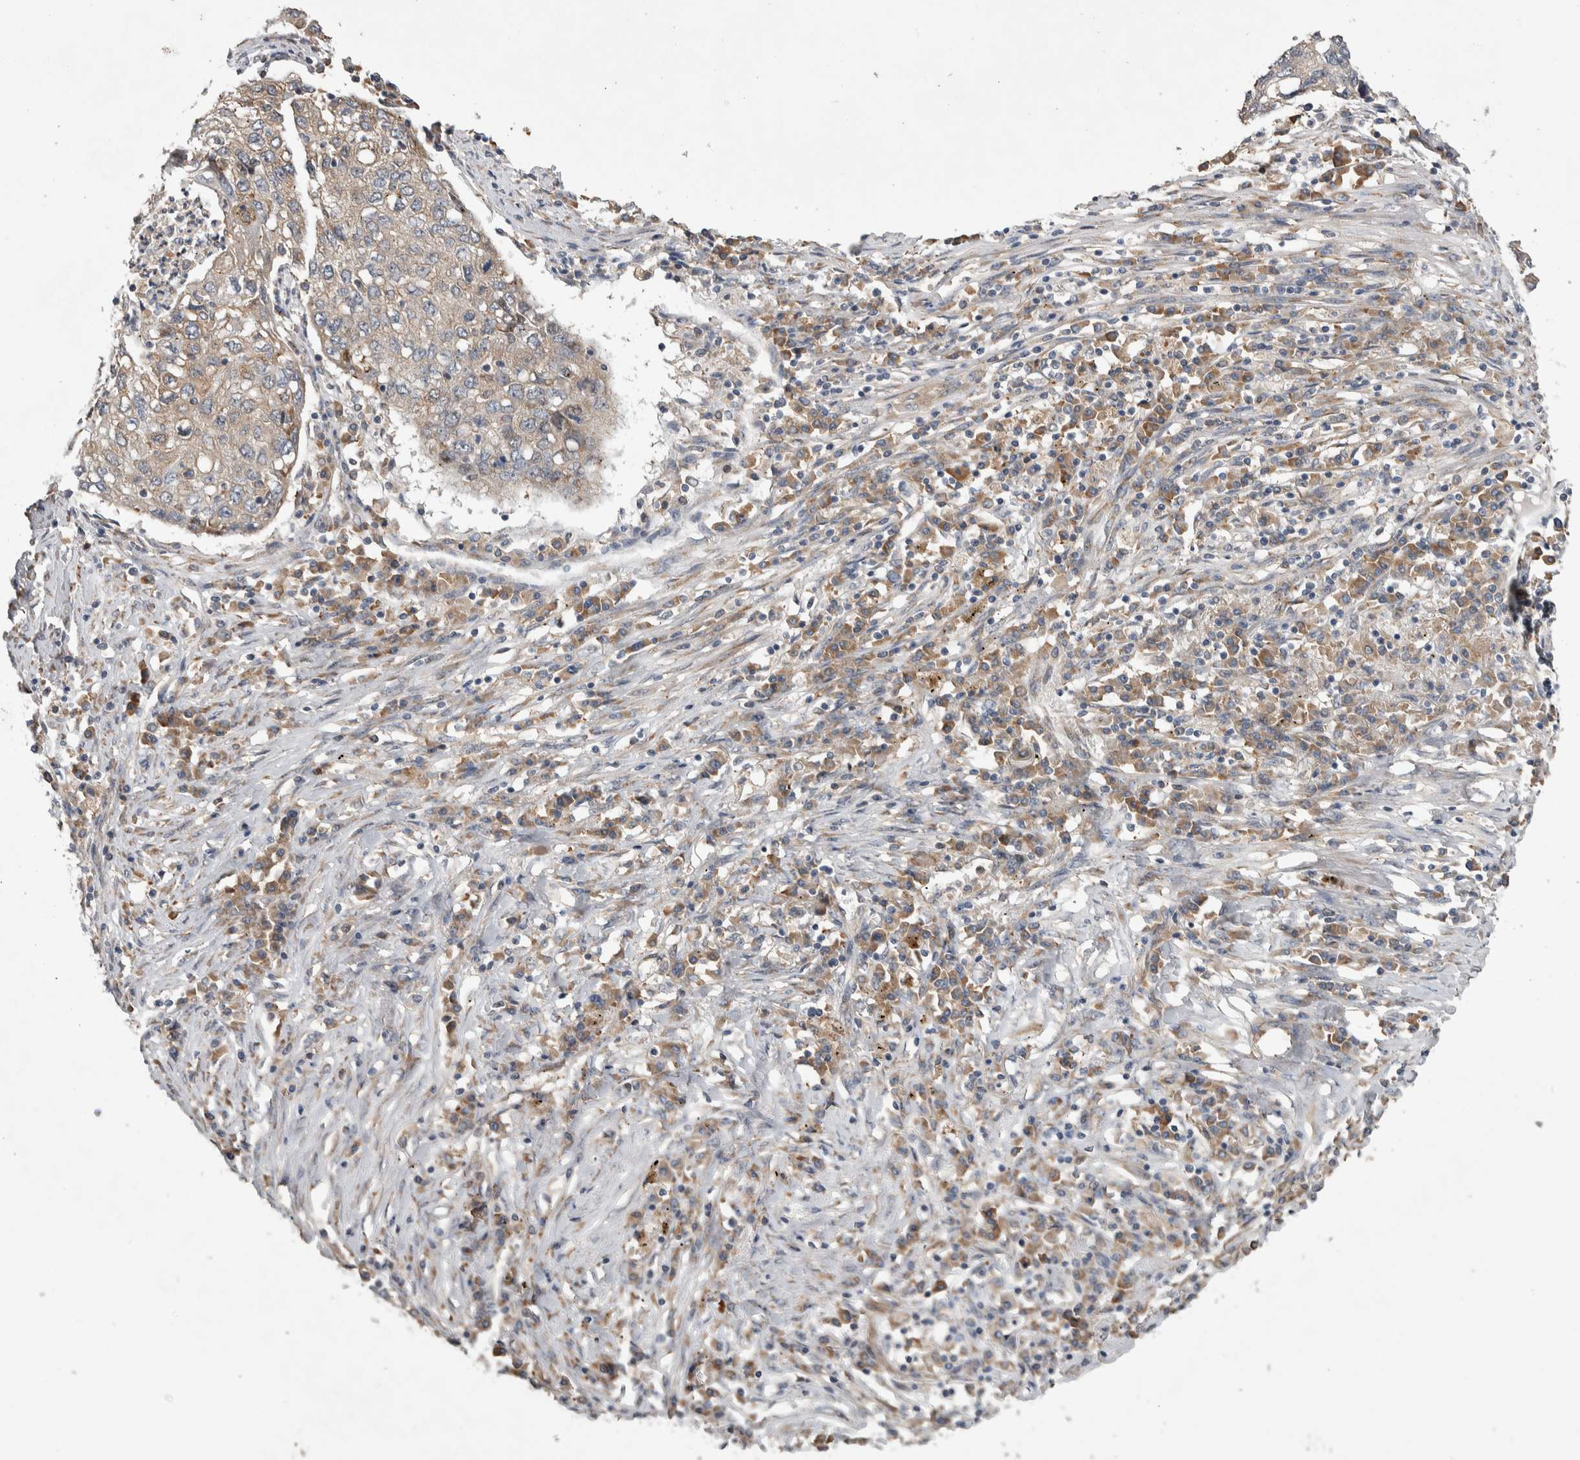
{"staining": {"intensity": "negative", "quantity": "none", "location": "none"}, "tissue": "lung cancer", "cell_type": "Tumor cells", "image_type": "cancer", "snomed": [{"axis": "morphology", "description": "Squamous cell carcinoma, NOS"}, {"axis": "topography", "description": "Lung"}], "caption": "A histopathology image of human lung cancer is negative for staining in tumor cells.", "gene": "PRDM4", "patient": {"sex": "female", "age": 63}}